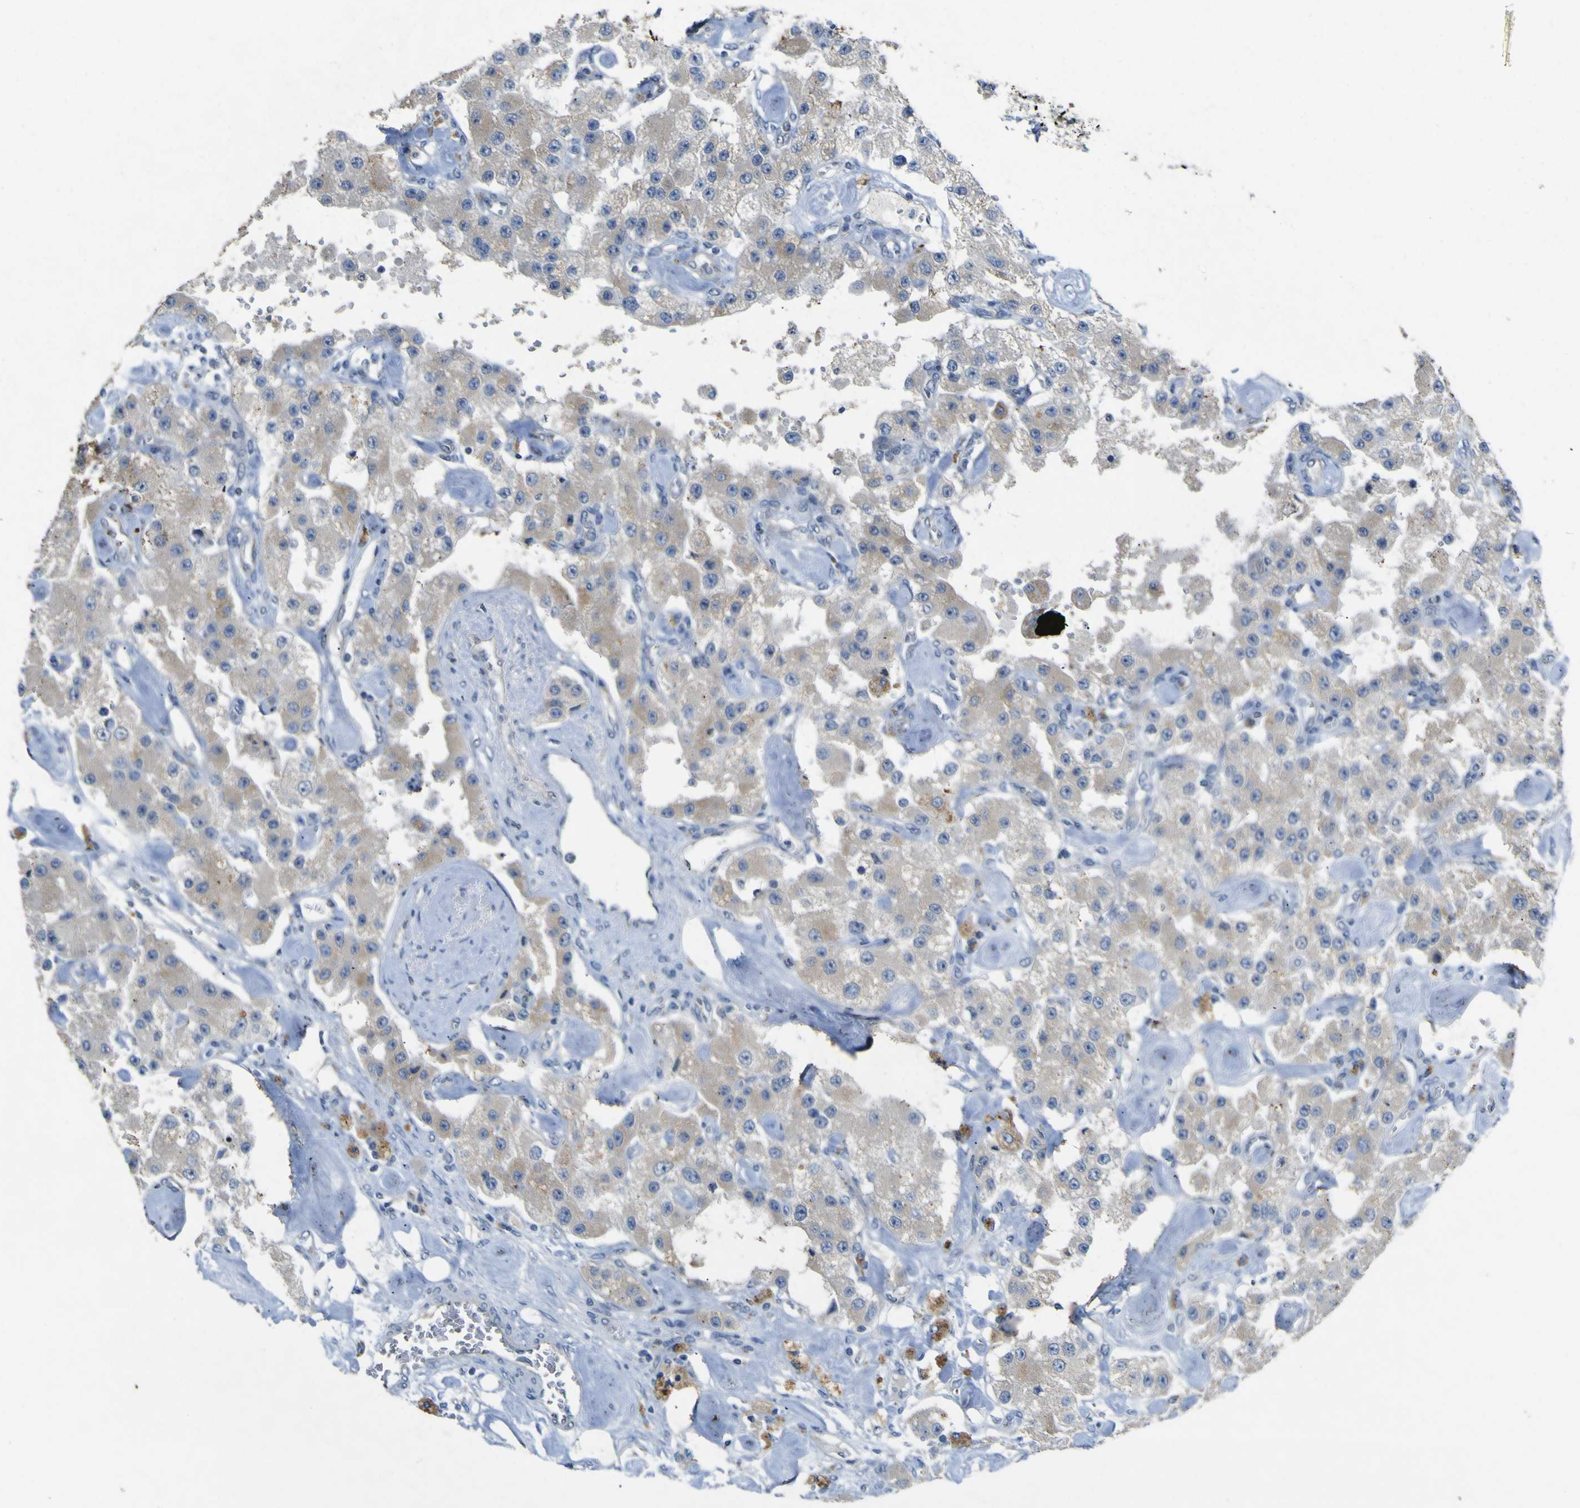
{"staining": {"intensity": "weak", "quantity": "<25%", "location": "cytoplasmic/membranous"}, "tissue": "carcinoid", "cell_type": "Tumor cells", "image_type": "cancer", "snomed": [{"axis": "morphology", "description": "Carcinoid, malignant, NOS"}, {"axis": "topography", "description": "Pancreas"}], "caption": "A histopathology image of human carcinoid is negative for staining in tumor cells.", "gene": "LDLR", "patient": {"sex": "male", "age": 41}}